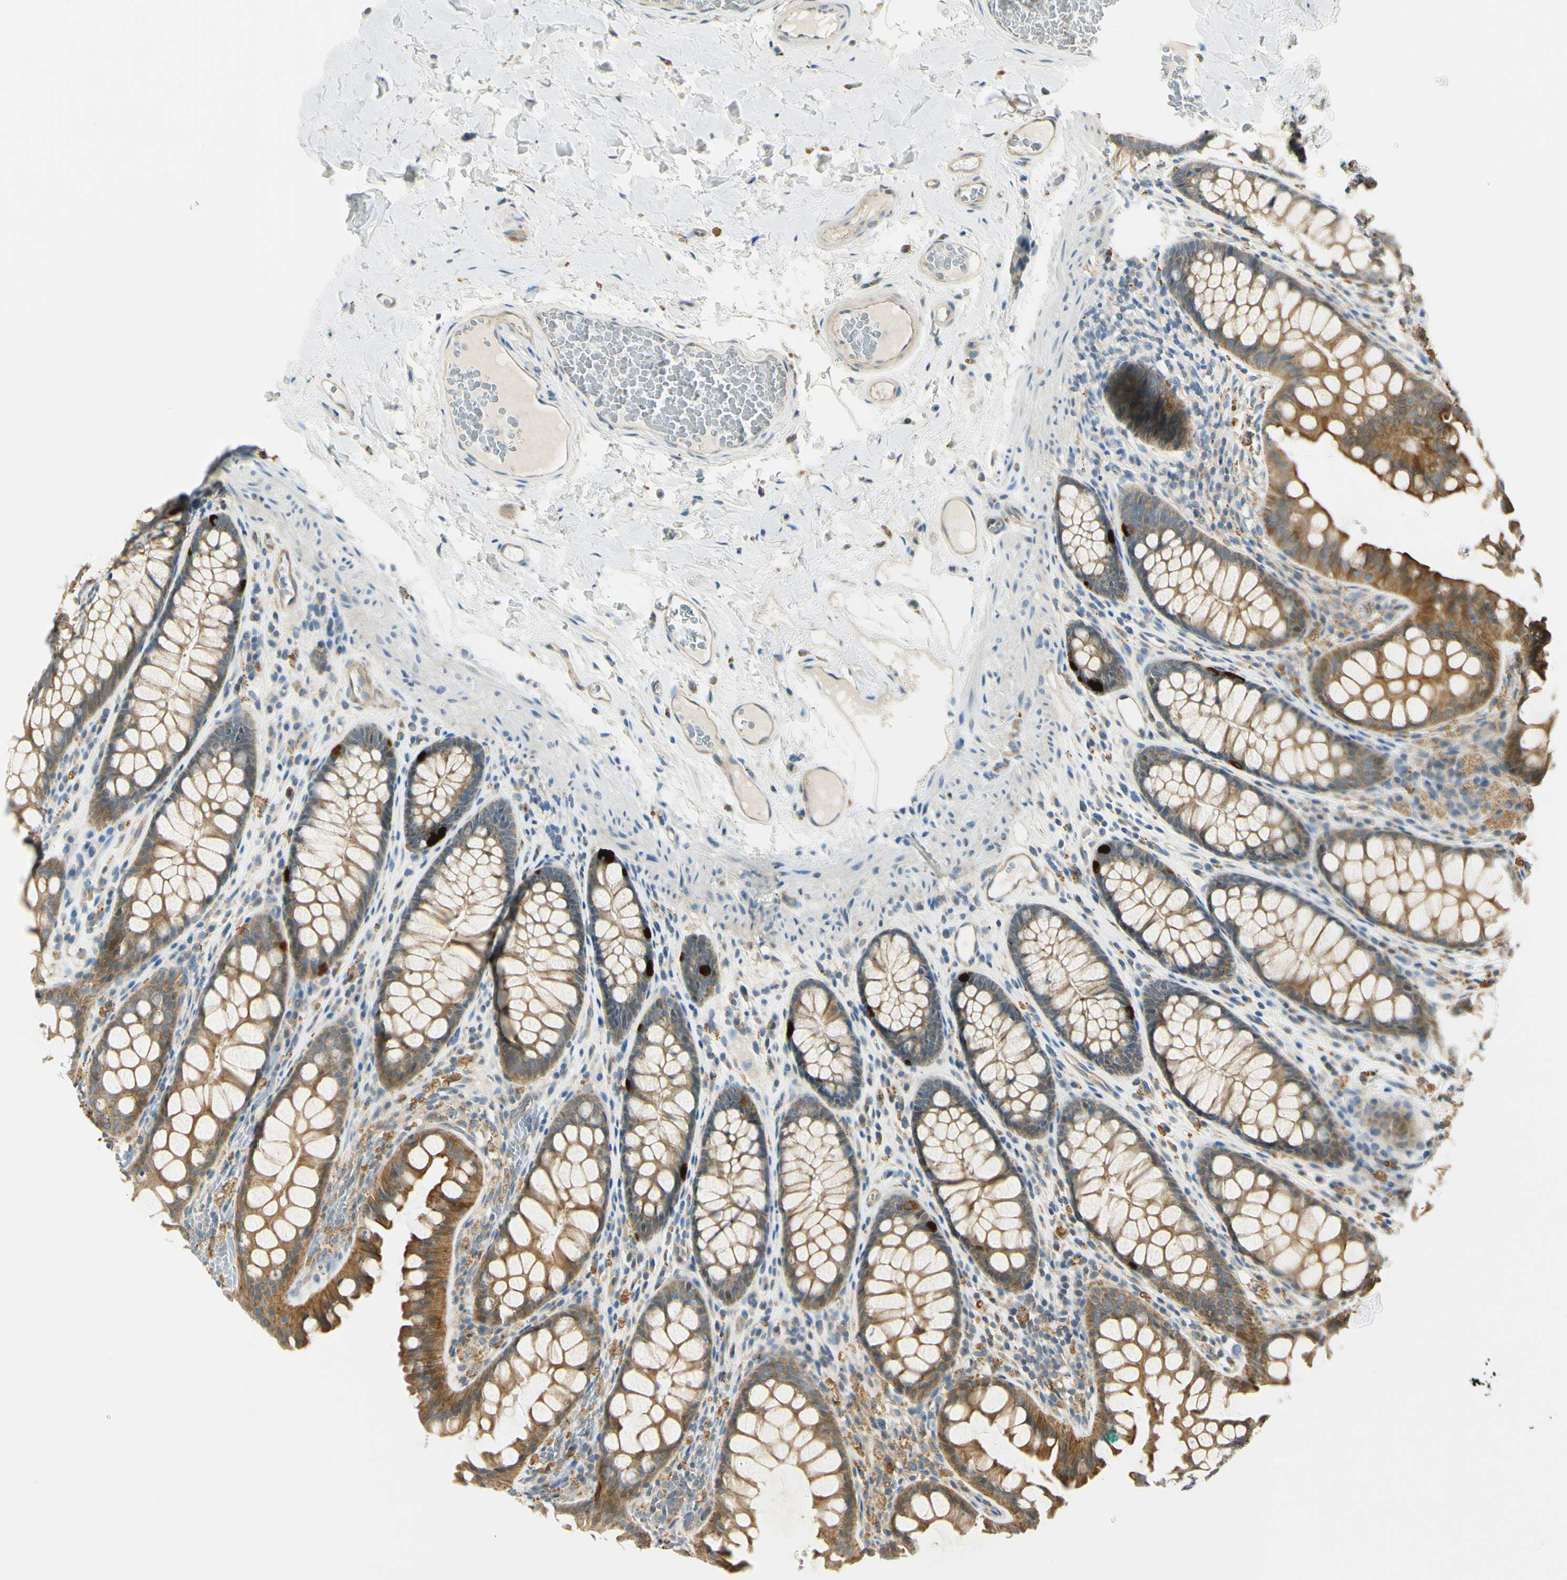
{"staining": {"intensity": "weak", "quantity": ">75%", "location": "cytoplasmic/membranous"}, "tissue": "colon", "cell_type": "Endothelial cells", "image_type": "normal", "snomed": [{"axis": "morphology", "description": "Normal tissue, NOS"}, {"axis": "topography", "description": "Colon"}], "caption": "The histopathology image reveals a brown stain indicating the presence of a protein in the cytoplasmic/membranous of endothelial cells in colon. (Brightfield microscopy of DAB IHC at high magnification).", "gene": "LAMA3", "patient": {"sex": "female", "age": 55}}